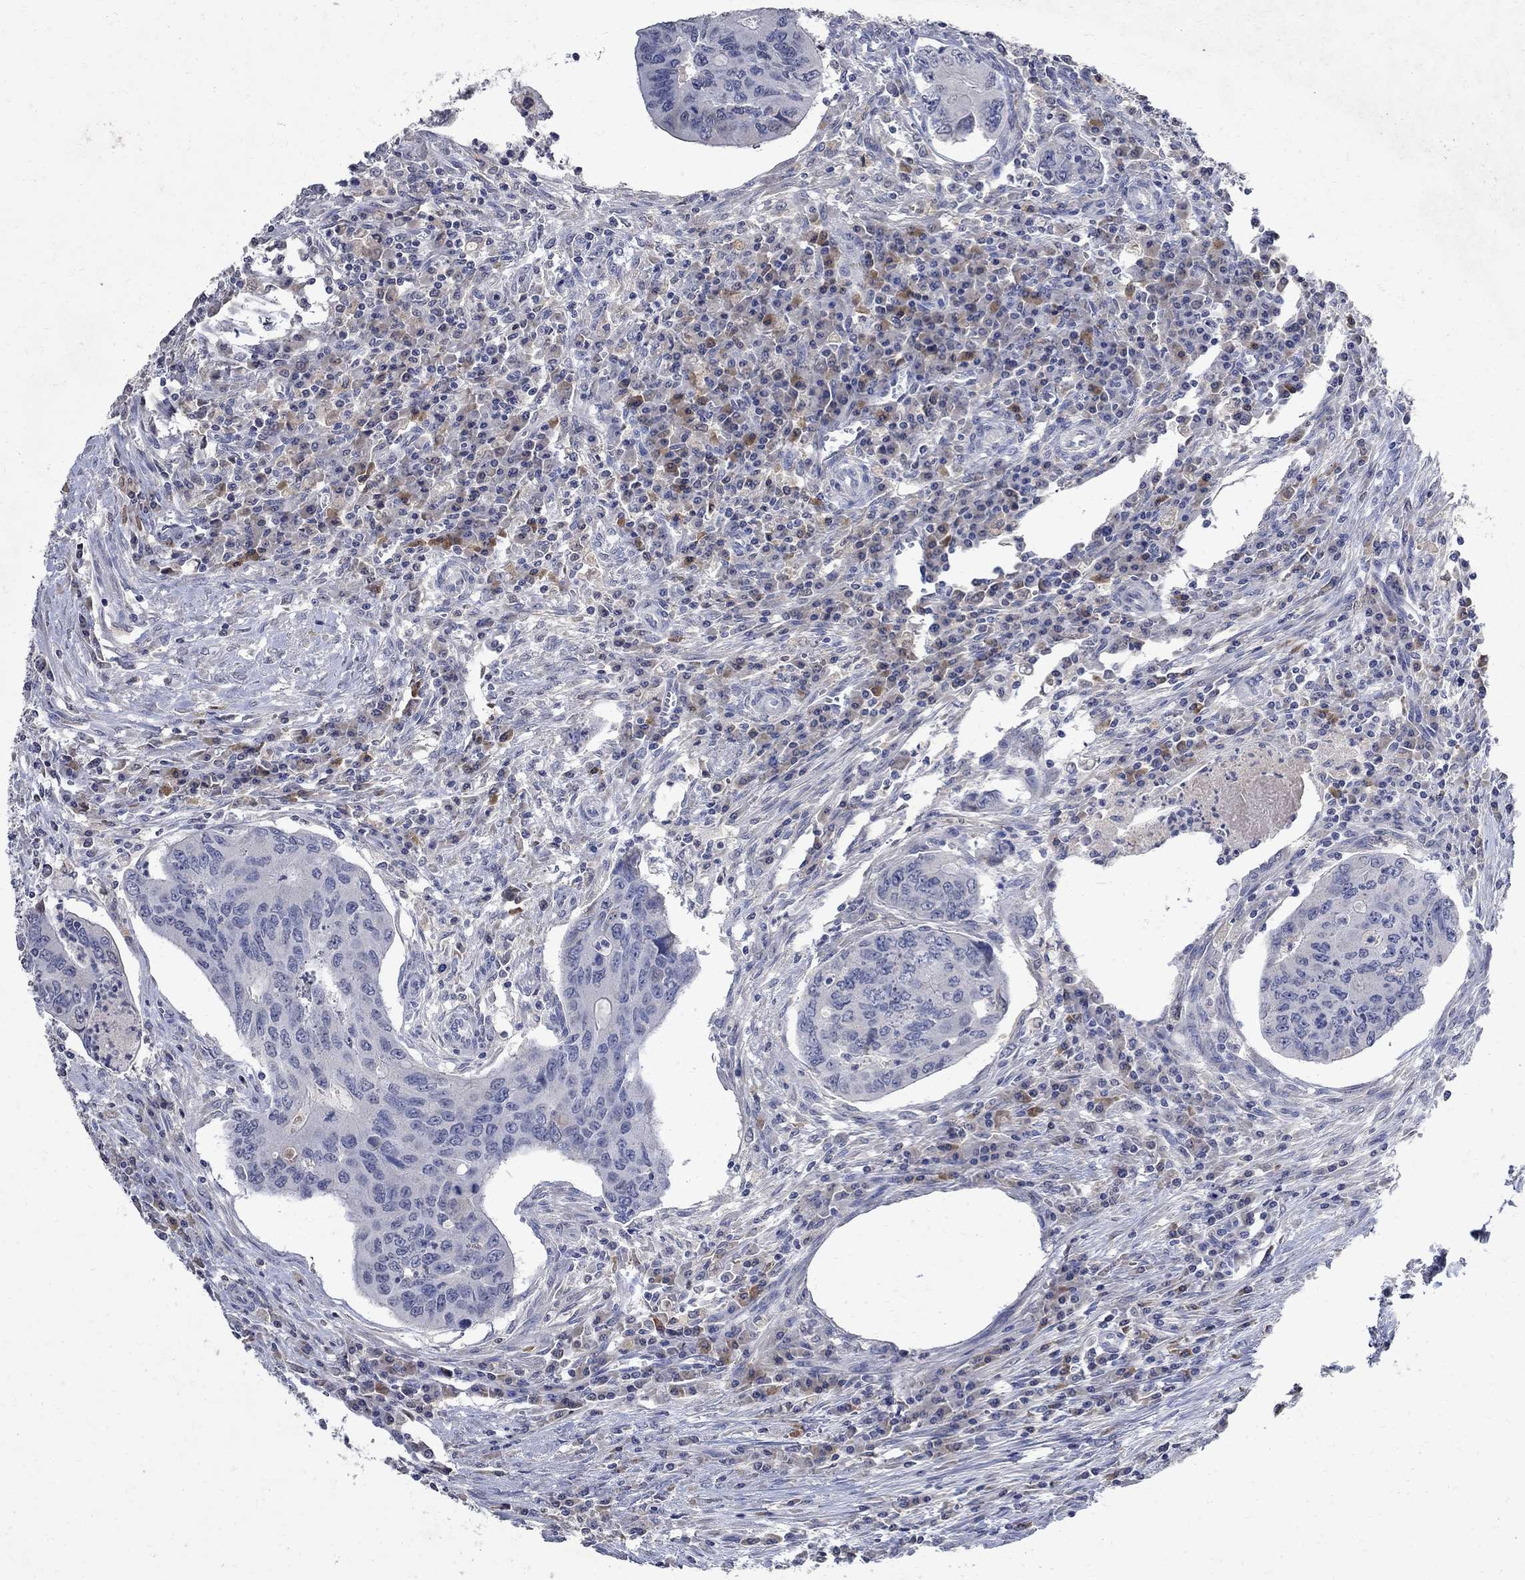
{"staining": {"intensity": "negative", "quantity": "none", "location": "none"}, "tissue": "colorectal cancer", "cell_type": "Tumor cells", "image_type": "cancer", "snomed": [{"axis": "morphology", "description": "Adenocarcinoma, NOS"}, {"axis": "topography", "description": "Colon"}], "caption": "High magnification brightfield microscopy of colorectal cancer stained with DAB (brown) and counterstained with hematoxylin (blue): tumor cells show no significant positivity.", "gene": "TMEM169", "patient": {"sex": "male", "age": 53}}